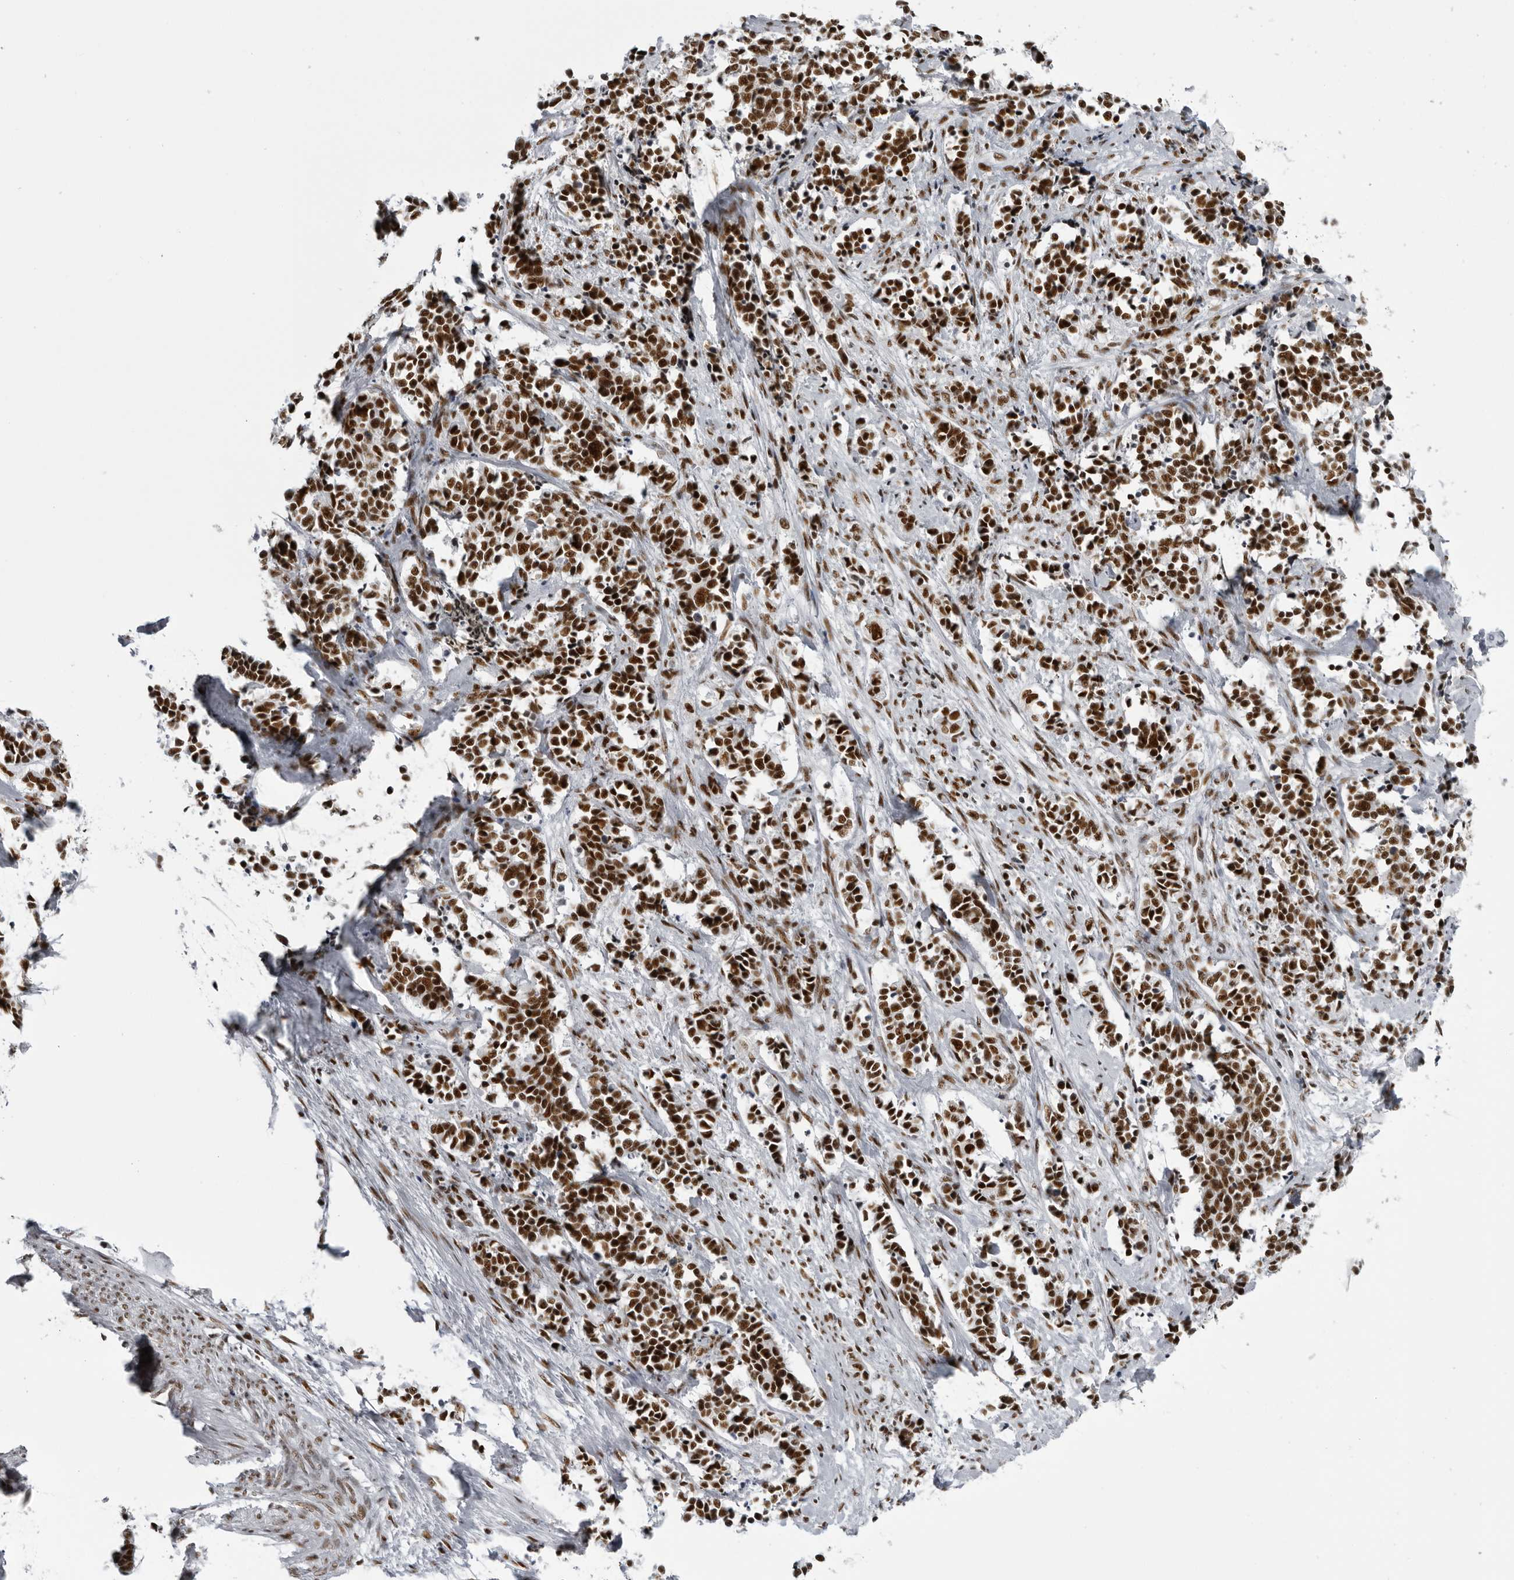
{"staining": {"intensity": "strong", "quantity": ">75%", "location": "nuclear"}, "tissue": "cervical cancer", "cell_type": "Tumor cells", "image_type": "cancer", "snomed": [{"axis": "morphology", "description": "Normal tissue, NOS"}, {"axis": "morphology", "description": "Squamous cell carcinoma, NOS"}, {"axis": "topography", "description": "Cervix"}], "caption": "A micrograph of human squamous cell carcinoma (cervical) stained for a protein demonstrates strong nuclear brown staining in tumor cells.", "gene": "DHX9", "patient": {"sex": "female", "age": 35}}